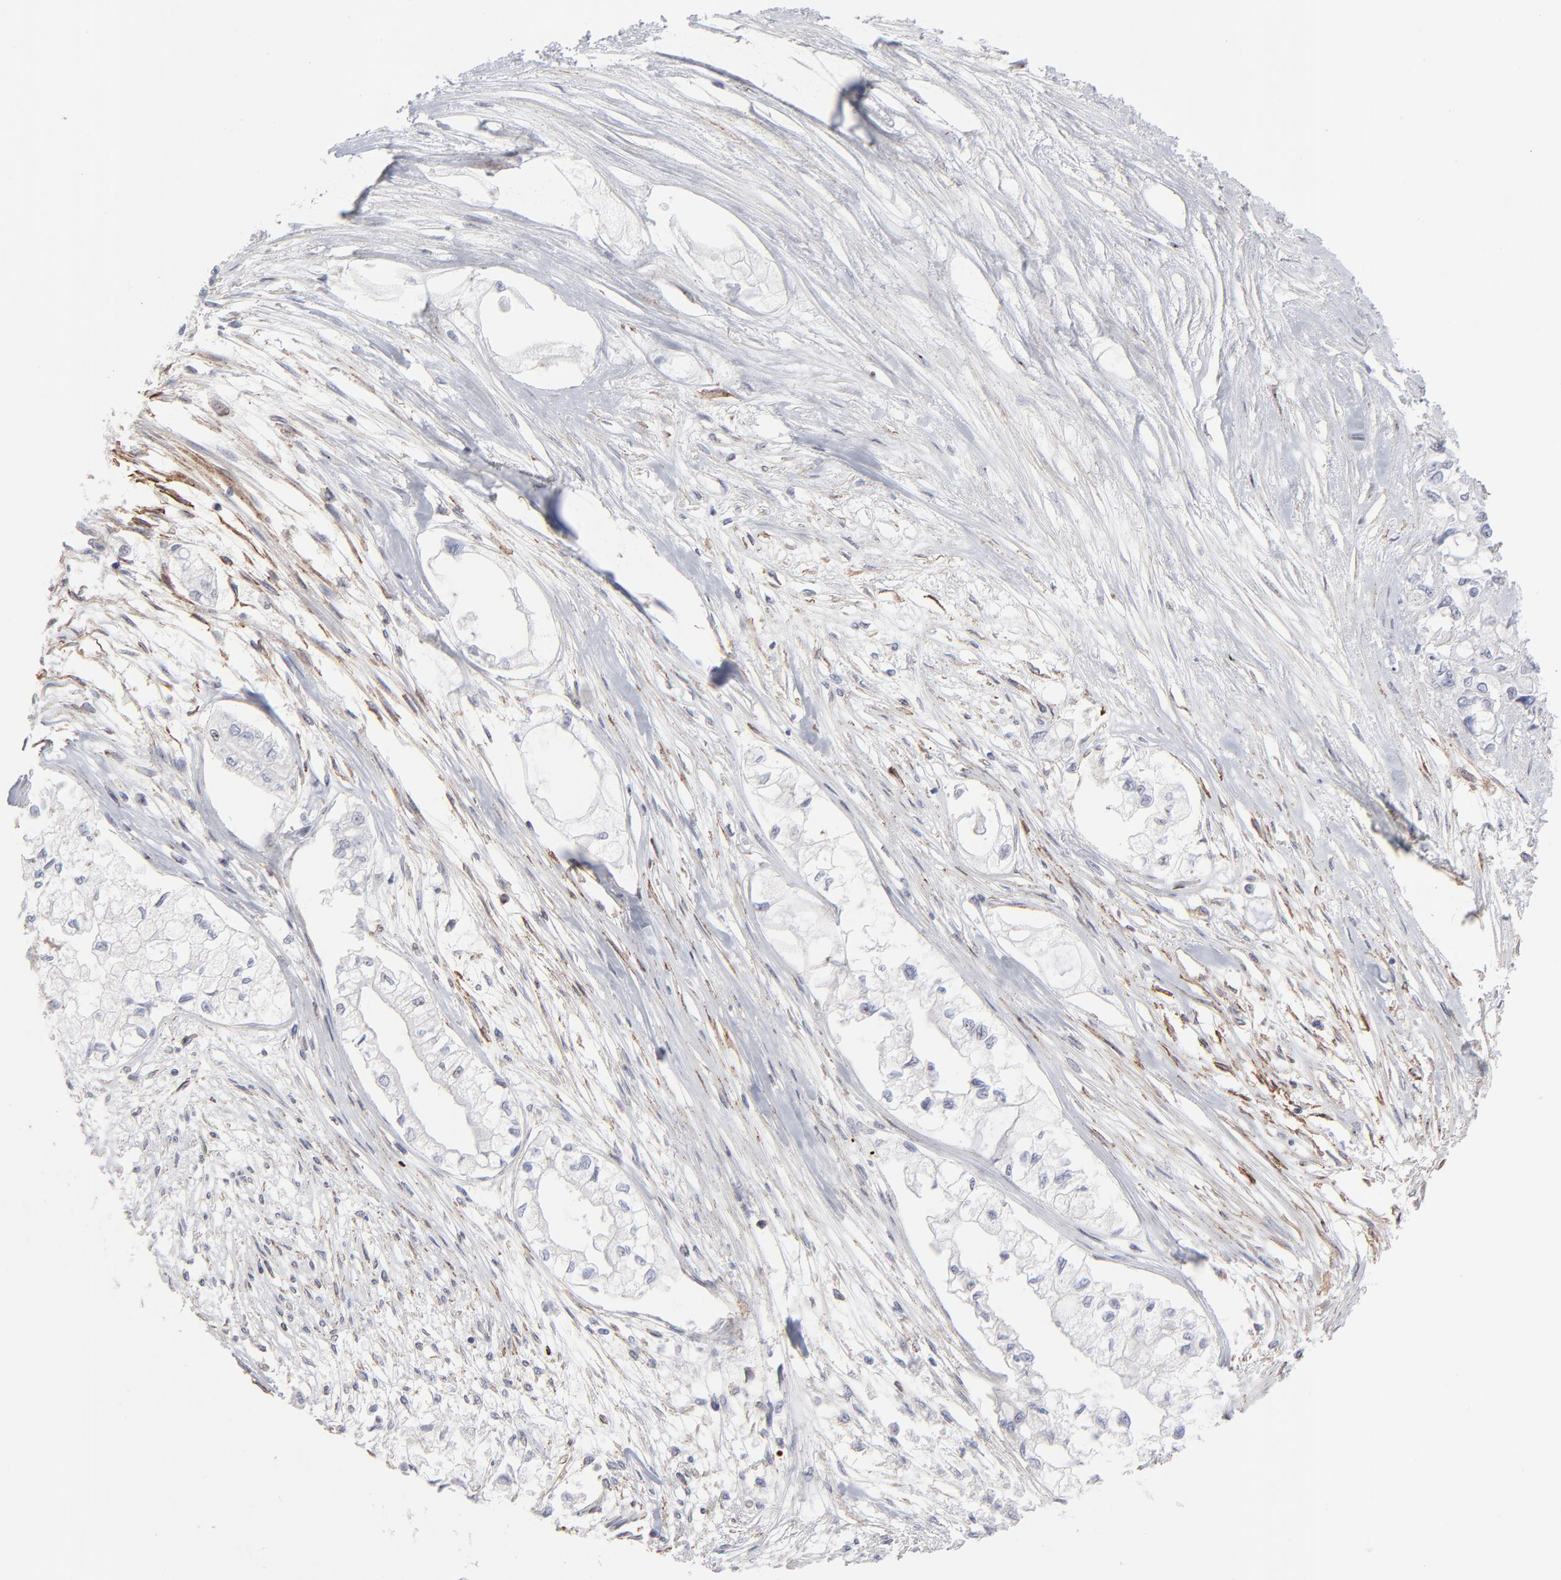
{"staining": {"intensity": "negative", "quantity": "none", "location": "none"}, "tissue": "pancreatic cancer", "cell_type": "Tumor cells", "image_type": "cancer", "snomed": [{"axis": "morphology", "description": "Adenocarcinoma, NOS"}, {"axis": "topography", "description": "Pancreas"}], "caption": "A high-resolution micrograph shows immunohistochemistry staining of pancreatic cancer (adenocarcinoma), which demonstrates no significant staining in tumor cells. (IHC, brightfield microscopy, high magnification).", "gene": "PXN", "patient": {"sex": "male", "age": 79}}